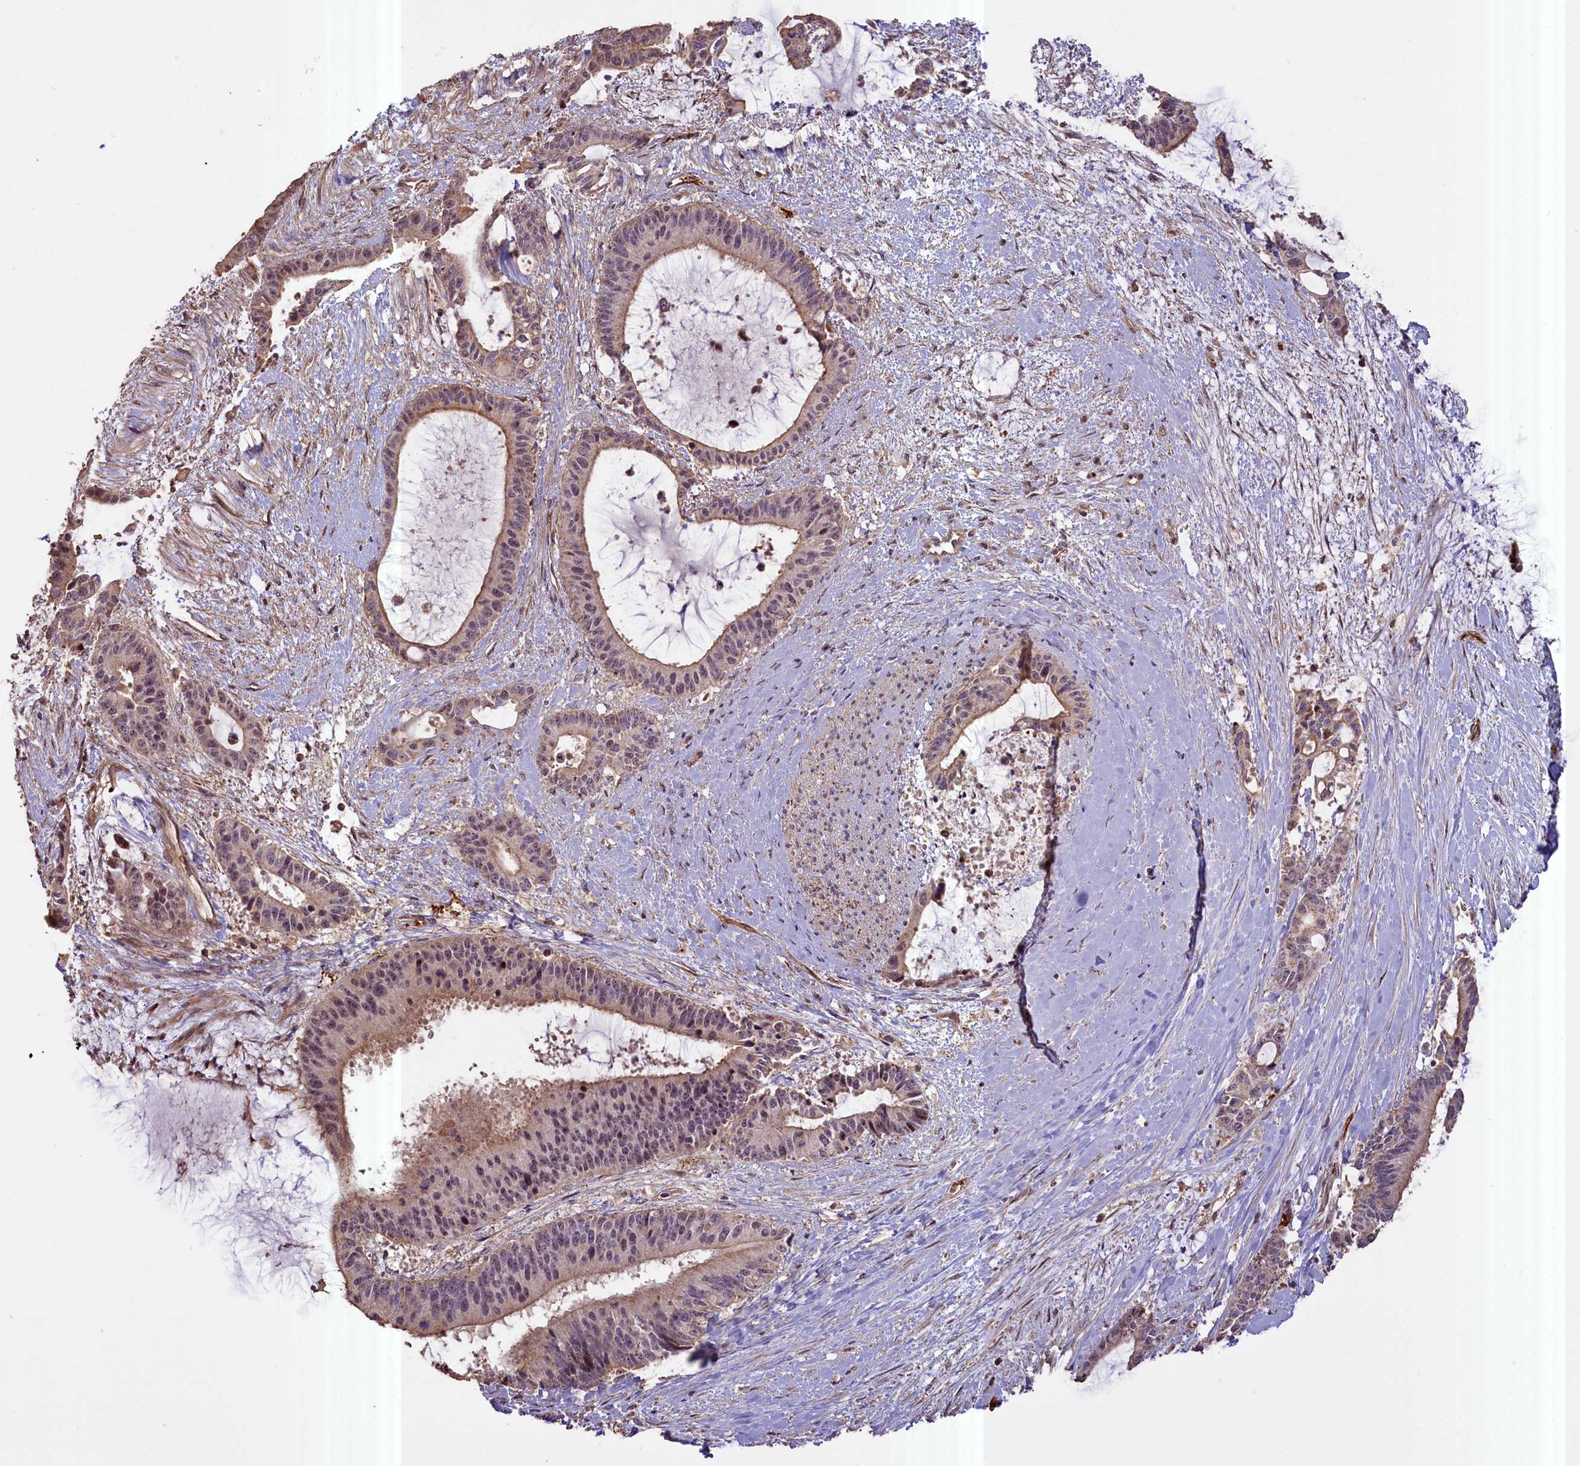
{"staining": {"intensity": "moderate", "quantity": "<25%", "location": "cytoplasmic/membranous,nuclear"}, "tissue": "liver cancer", "cell_type": "Tumor cells", "image_type": "cancer", "snomed": [{"axis": "morphology", "description": "Normal tissue, NOS"}, {"axis": "morphology", "description": "Cholangiocarcinoma"}, {"axis": "topography", "description": "Liver"}, {"axis": "topography", "description": "Peripheral nerve tissue"}], "caption": "Brown immunohistochemical staining in liver cancer (cholangiocarcinoma) demonstrates moderate cytoplasmic/membranous and nuclear positivity in approximately <25% of tumor cells. The protein is stained brown, and the nuclei are stained in blue (DAB (3,3'-diaminobenzidine) IHC with brightfield microscopy, high magnification).", "gene": "FUZ", "patient": {"sex": "female", "age": 73}}